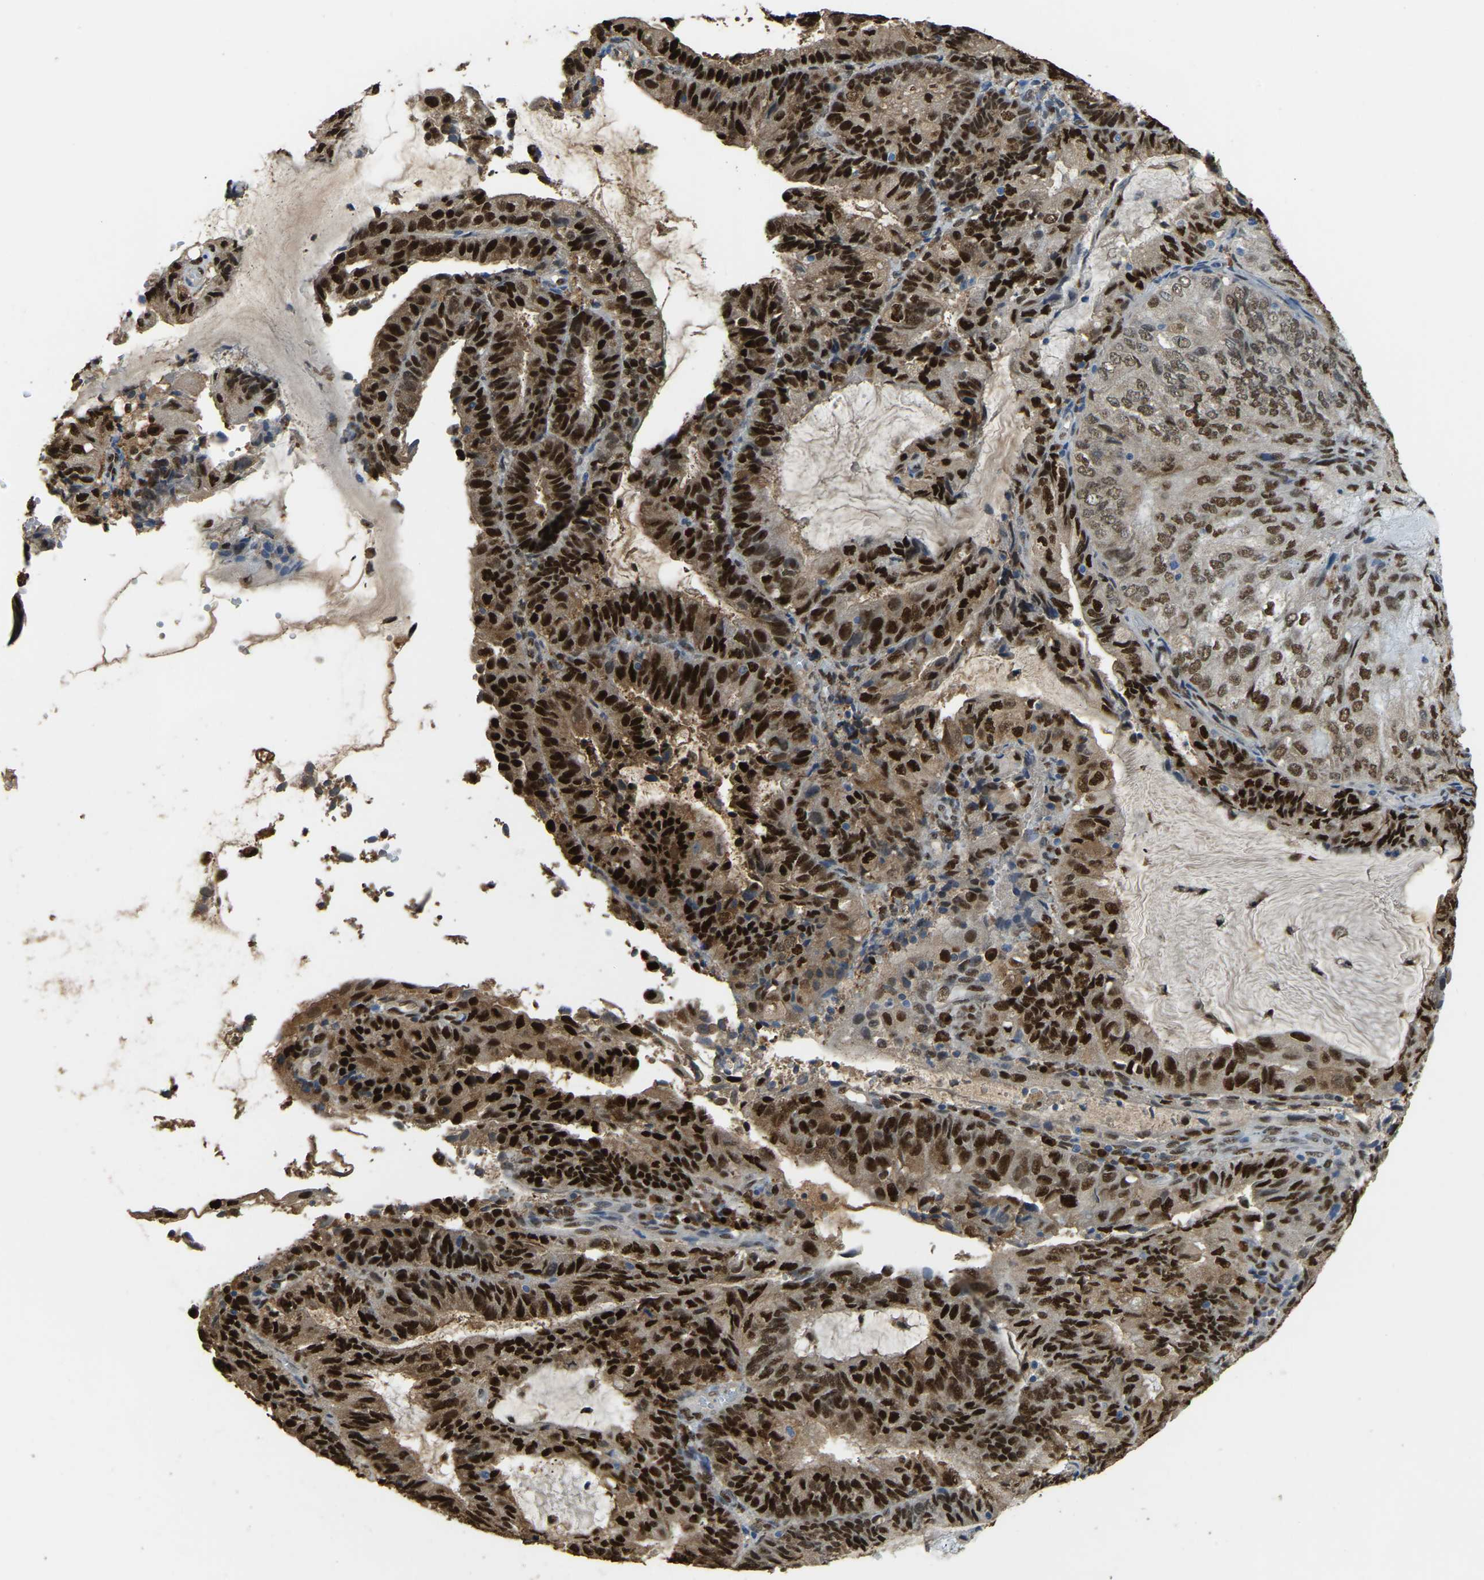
{"staining": {"intensity": "strong", "quantity": ">75%", "location": "cytoplasmic/membranous,nuclear"}, "tissue": "endometrial cancer", "cell_type": "Tumor cells", "image_type": "cancer", "snomed": [{"axis": "morphology", "description": "Adenocarcinoma, NOS"}, {"axis": "topography", "description": "Endometrium"}], "caption": "Immunohistochemical staining of adenocarcinoma (endometrial) reveals high levels of strong cytoplasmic/membranous and nuclear protein positivity in about >75% of tumor cells. The staining was performed using DAB, with brown indicating positive protein expression. Nuclei are stained blue with hematoxylin.", "gene": "NANS", "patient": {"sex": "female", "age": 81}}